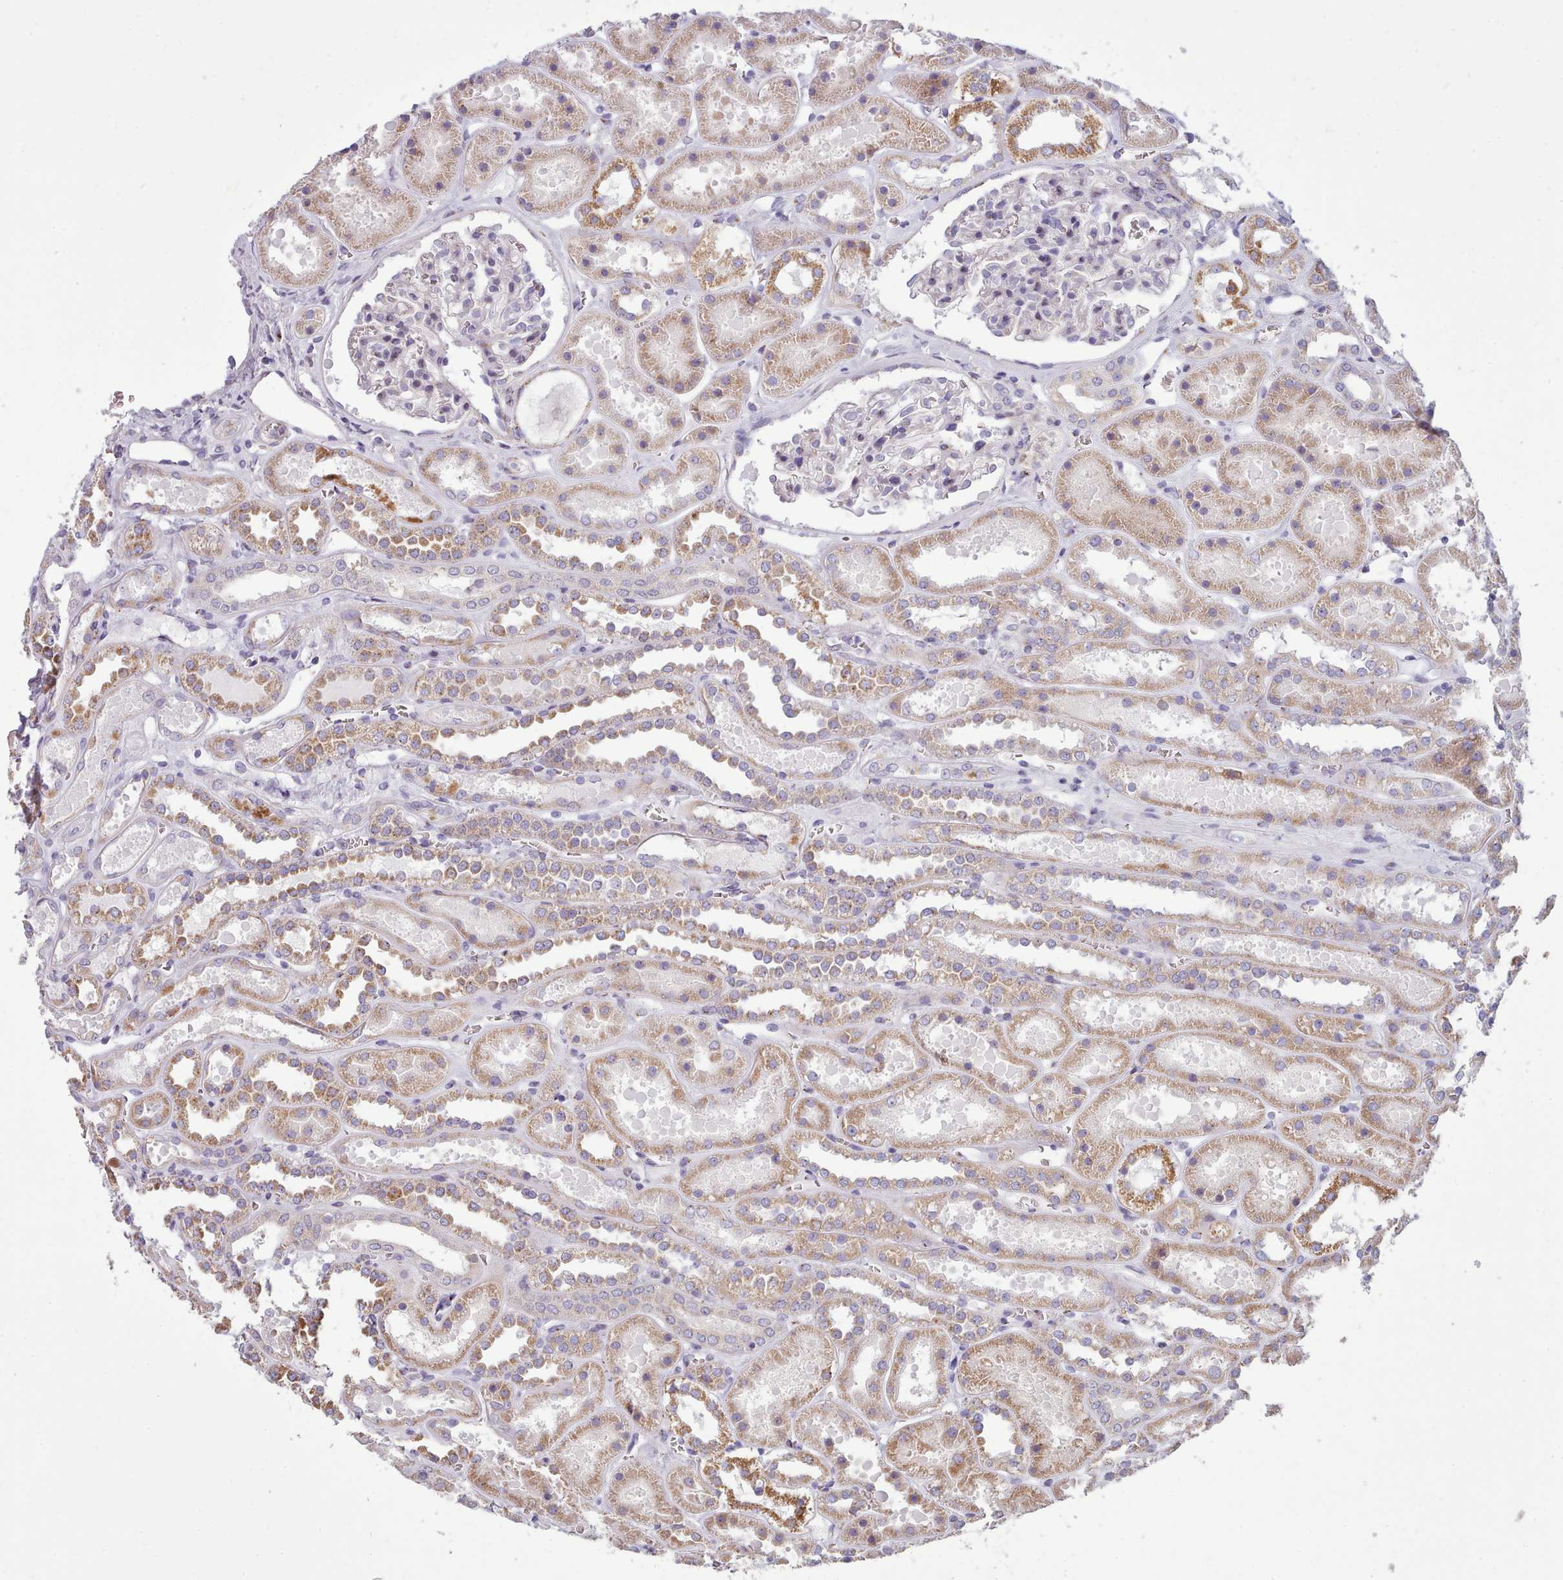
{"staining": {"intensity": "negative", "quantity": "none", "location": "none"}, "tissue": "kidney", "cell_type": "Cells in glomeruli", "image_type": "normal", "snomed": [{"axis": "morphology", "description": "Normal tissue, NOS"}, {"axis": "topography", "description": "Kidney"}], "caption": "The IHC photomicrograph has no significant staining in cells in glomeruli of kidney. (DAB immunohistochemistry (IHC), high magnification).", "gene": "SLC52A3", "patient": {"sex": "female", "age": 41}}